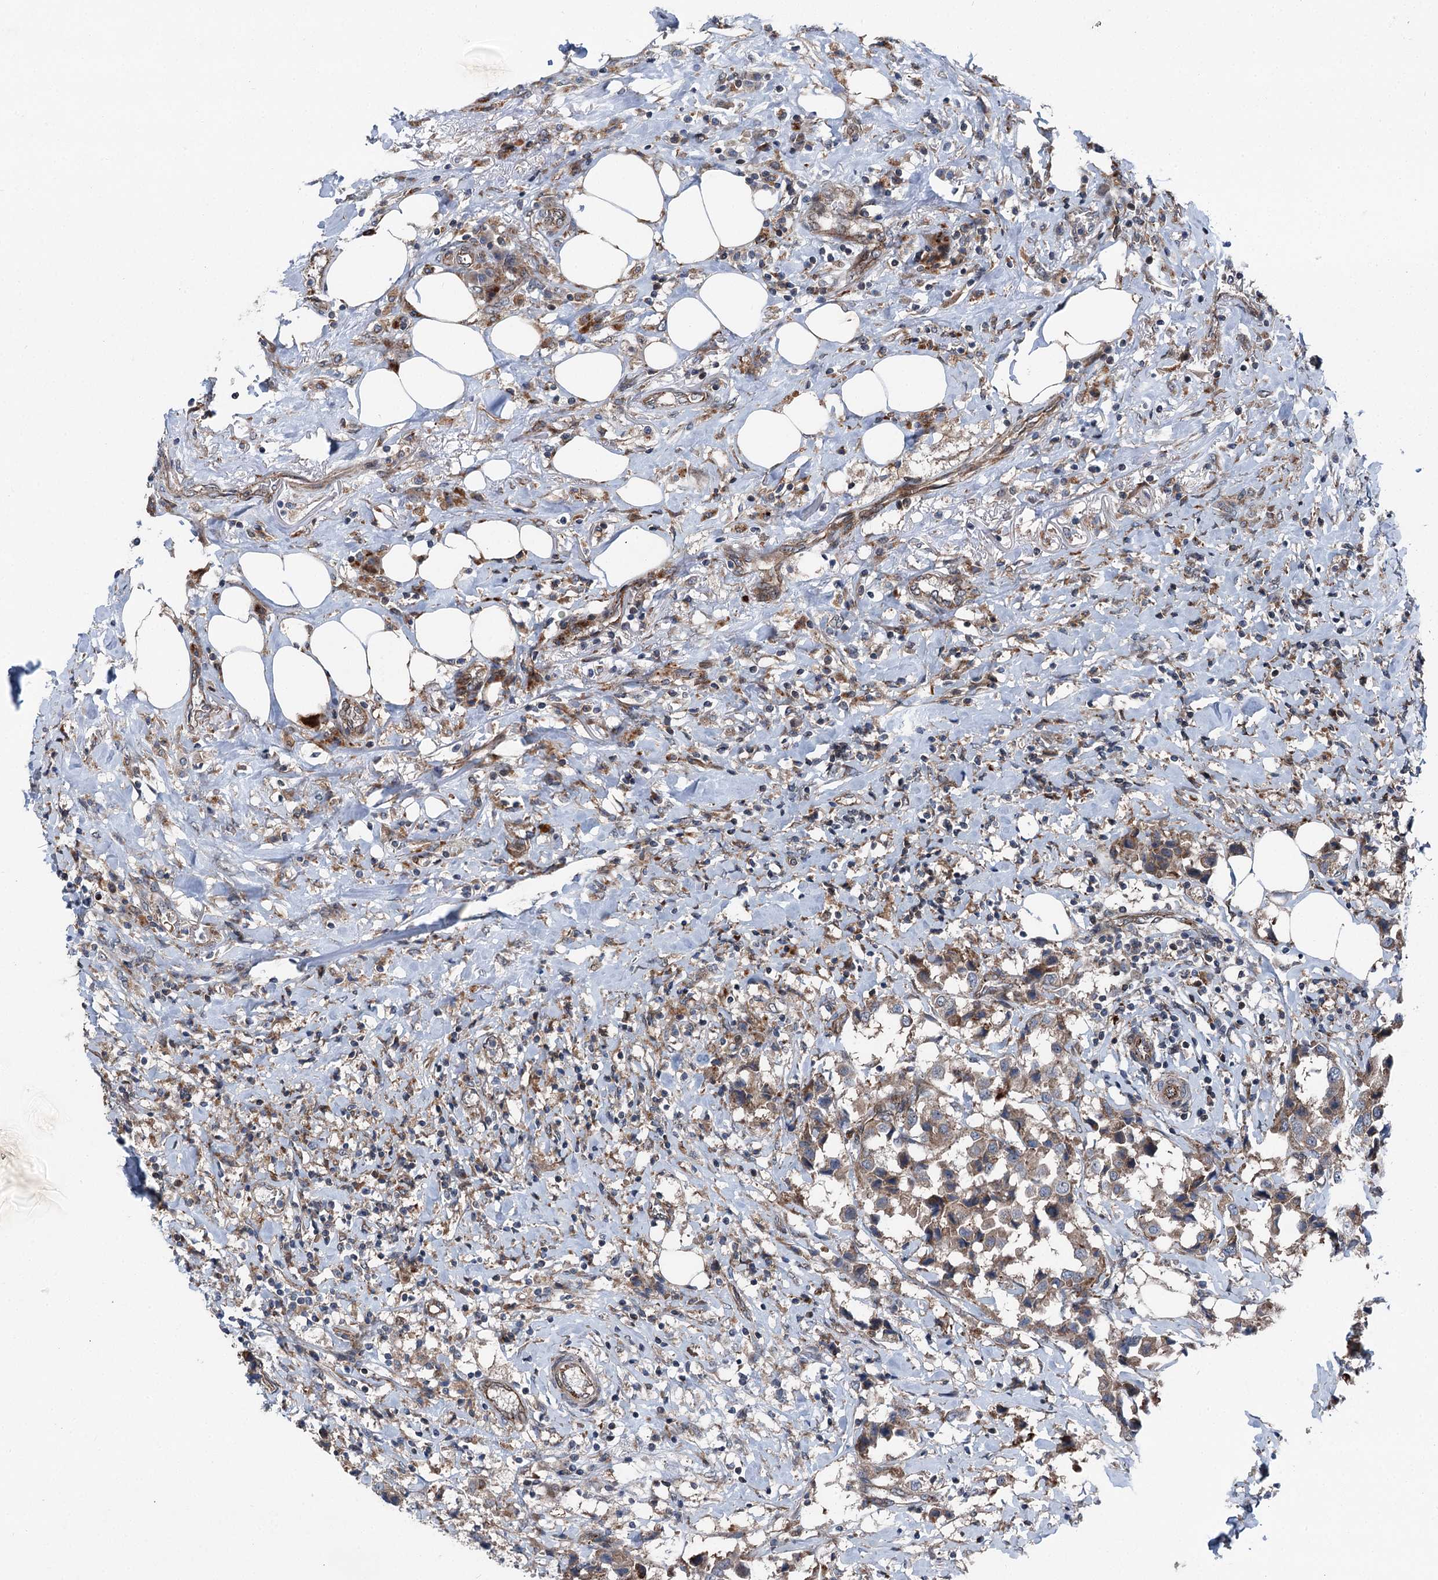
{"staining": {"intensity": "weak", "quantity": ">75%", "location": "cytoplasmic/membranous"}, "tissue": "breast cancer", "cell_type": "Tumor cells", "image_type": "cancer", "snomed": [{"axis": "morphology", "description": "Duct carcinoma"}, {"axis": "topography", "description": "Breast"}], "caption": "Breast invasive ductal carcinoma was stained to show a protein in brown. There is low levels of weak cytoplasmic/membranous positivity in approximately >75% of tumor cells.", "gene": "POLR1D", "patient": {"sex": "female", "age": 80}}